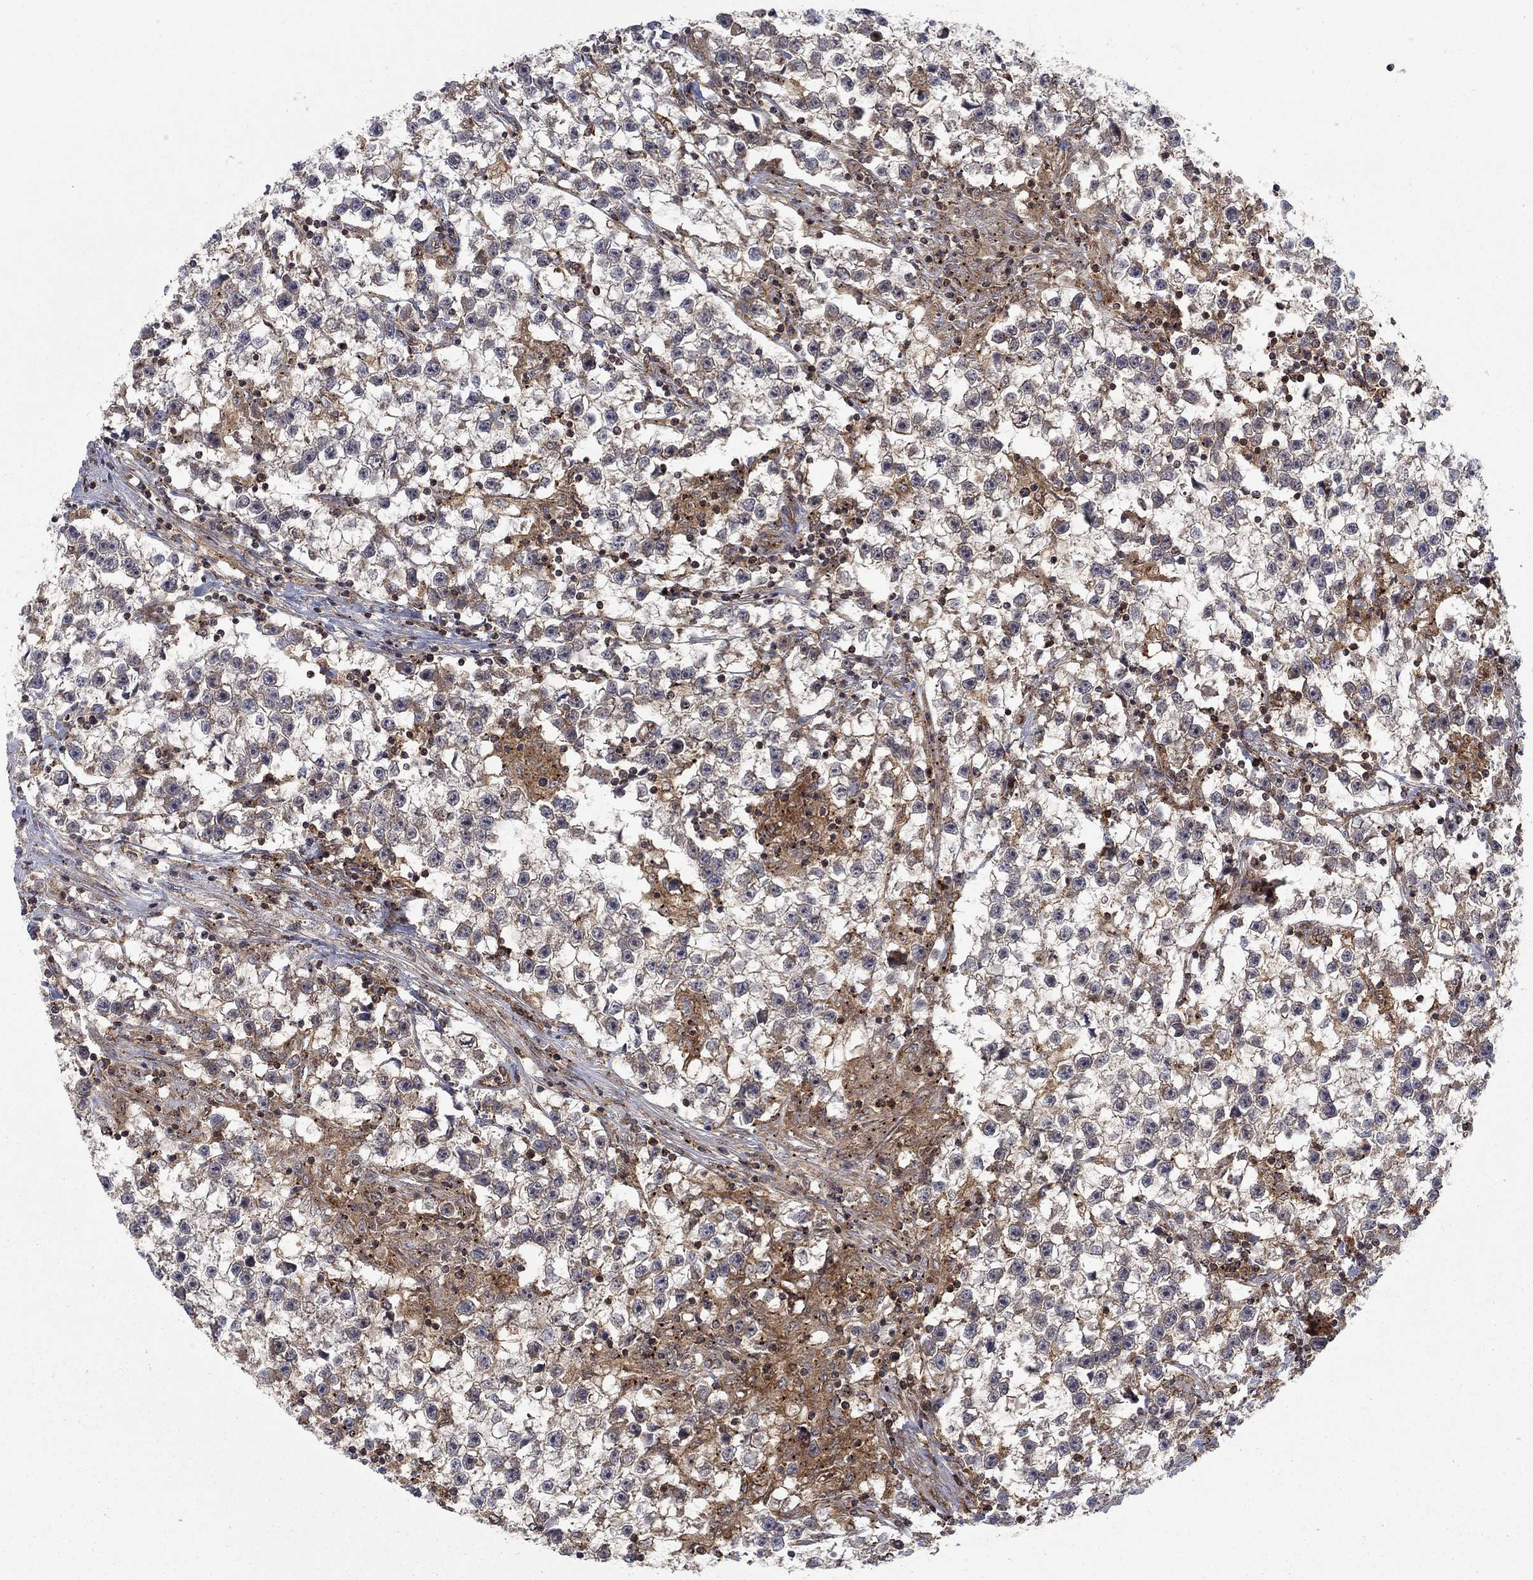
{"staining": {"intensity": "negative", "quantity": "none", "location": "none"}, "tissue": "testis cancer", "cell_type": "Tumor cells", "image_type": "cancer", "snomed": [{"axis": "morphology", "description": "Seminoma, NOS"}, {"axis": "topography", "description": "Testis"}], "caption": "Micrograph shows no protein staining in tumor cells of testis cancer tissue.", "gene": "IFI35", "patient": {"sex": "male", "age": 59}}